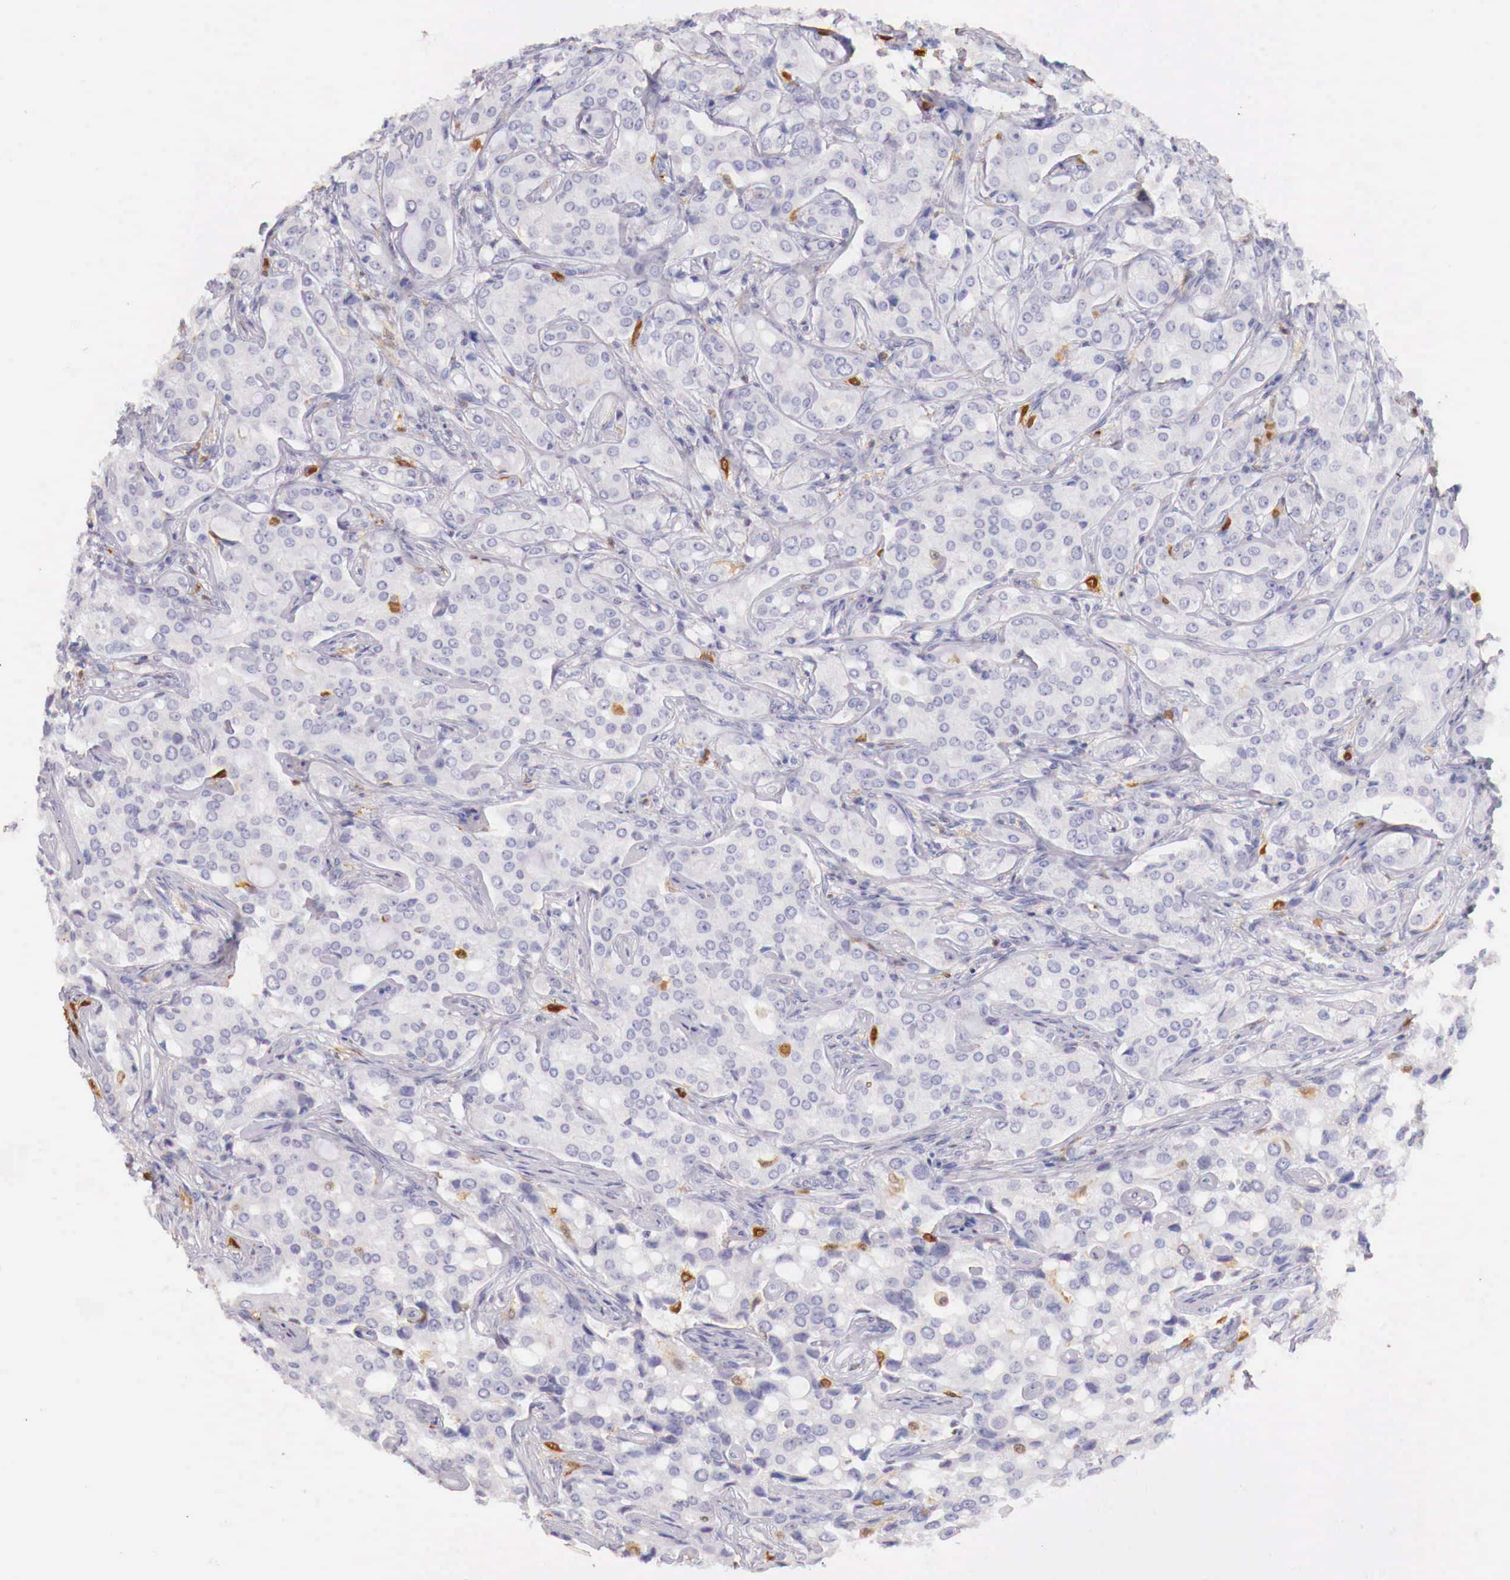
{"staining": {"intensity": "negative", "quantity": "none", "location": "none"}, "tissue": "prostate cancer", "cell_type": "Tumor cells", "image_type": "cancer", "snomed": [{"axis": "morphology", "description": "Adenocarcinoma, Medium grade"}, {"axis": "topography", "description": "Prostate"}], "caption": "Tumor cells show no significant protein positivity in prostate cancer. (DAB (3,3'-diaminobenzidine) immunohistochemistry (IHC), high magnification).", "gene": "RENBP", "patient": {"sex": "male", "age": 72}}